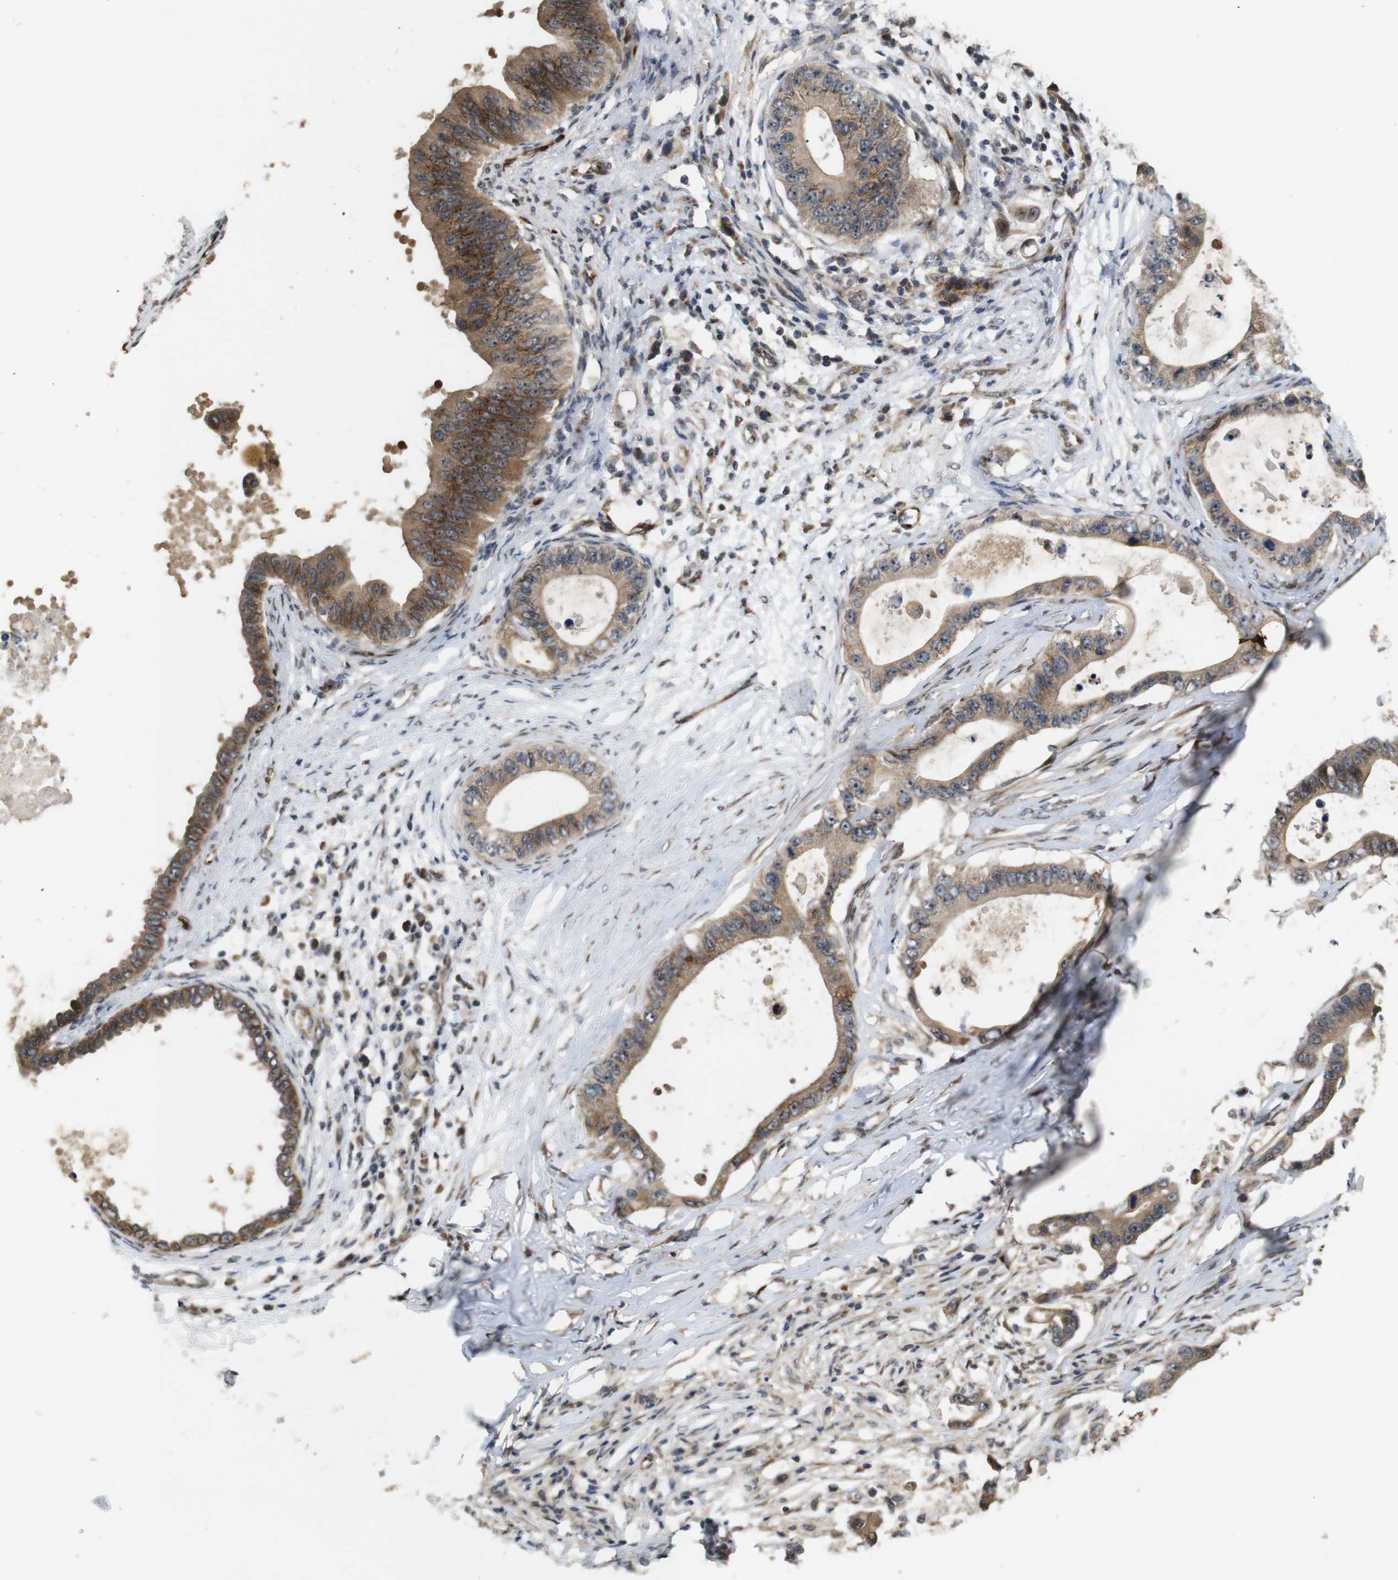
{"staining": {"intensity": "moderate", "quantity": ">75%", "location": "cytoplasmic/membranous,nuclear"}, "tissue": "pancreatic cancer", "cell_type": "Tumor cells", "image_type": "cancer", "snomed": [{"axis": "morphology", "description": "Adenocarcinoma, NOS"}, {"axis": "topography", "description": "Pancreas"}], "caption": "Protein expression analysis of human adenocarcinoma (pancreatic) reveals moderate cytoplasmic/membranous and nuclear expression in about >75% of tumor cells.", "gene": "EFCAB14", "patient": {"sex": "male", "age": 77}}